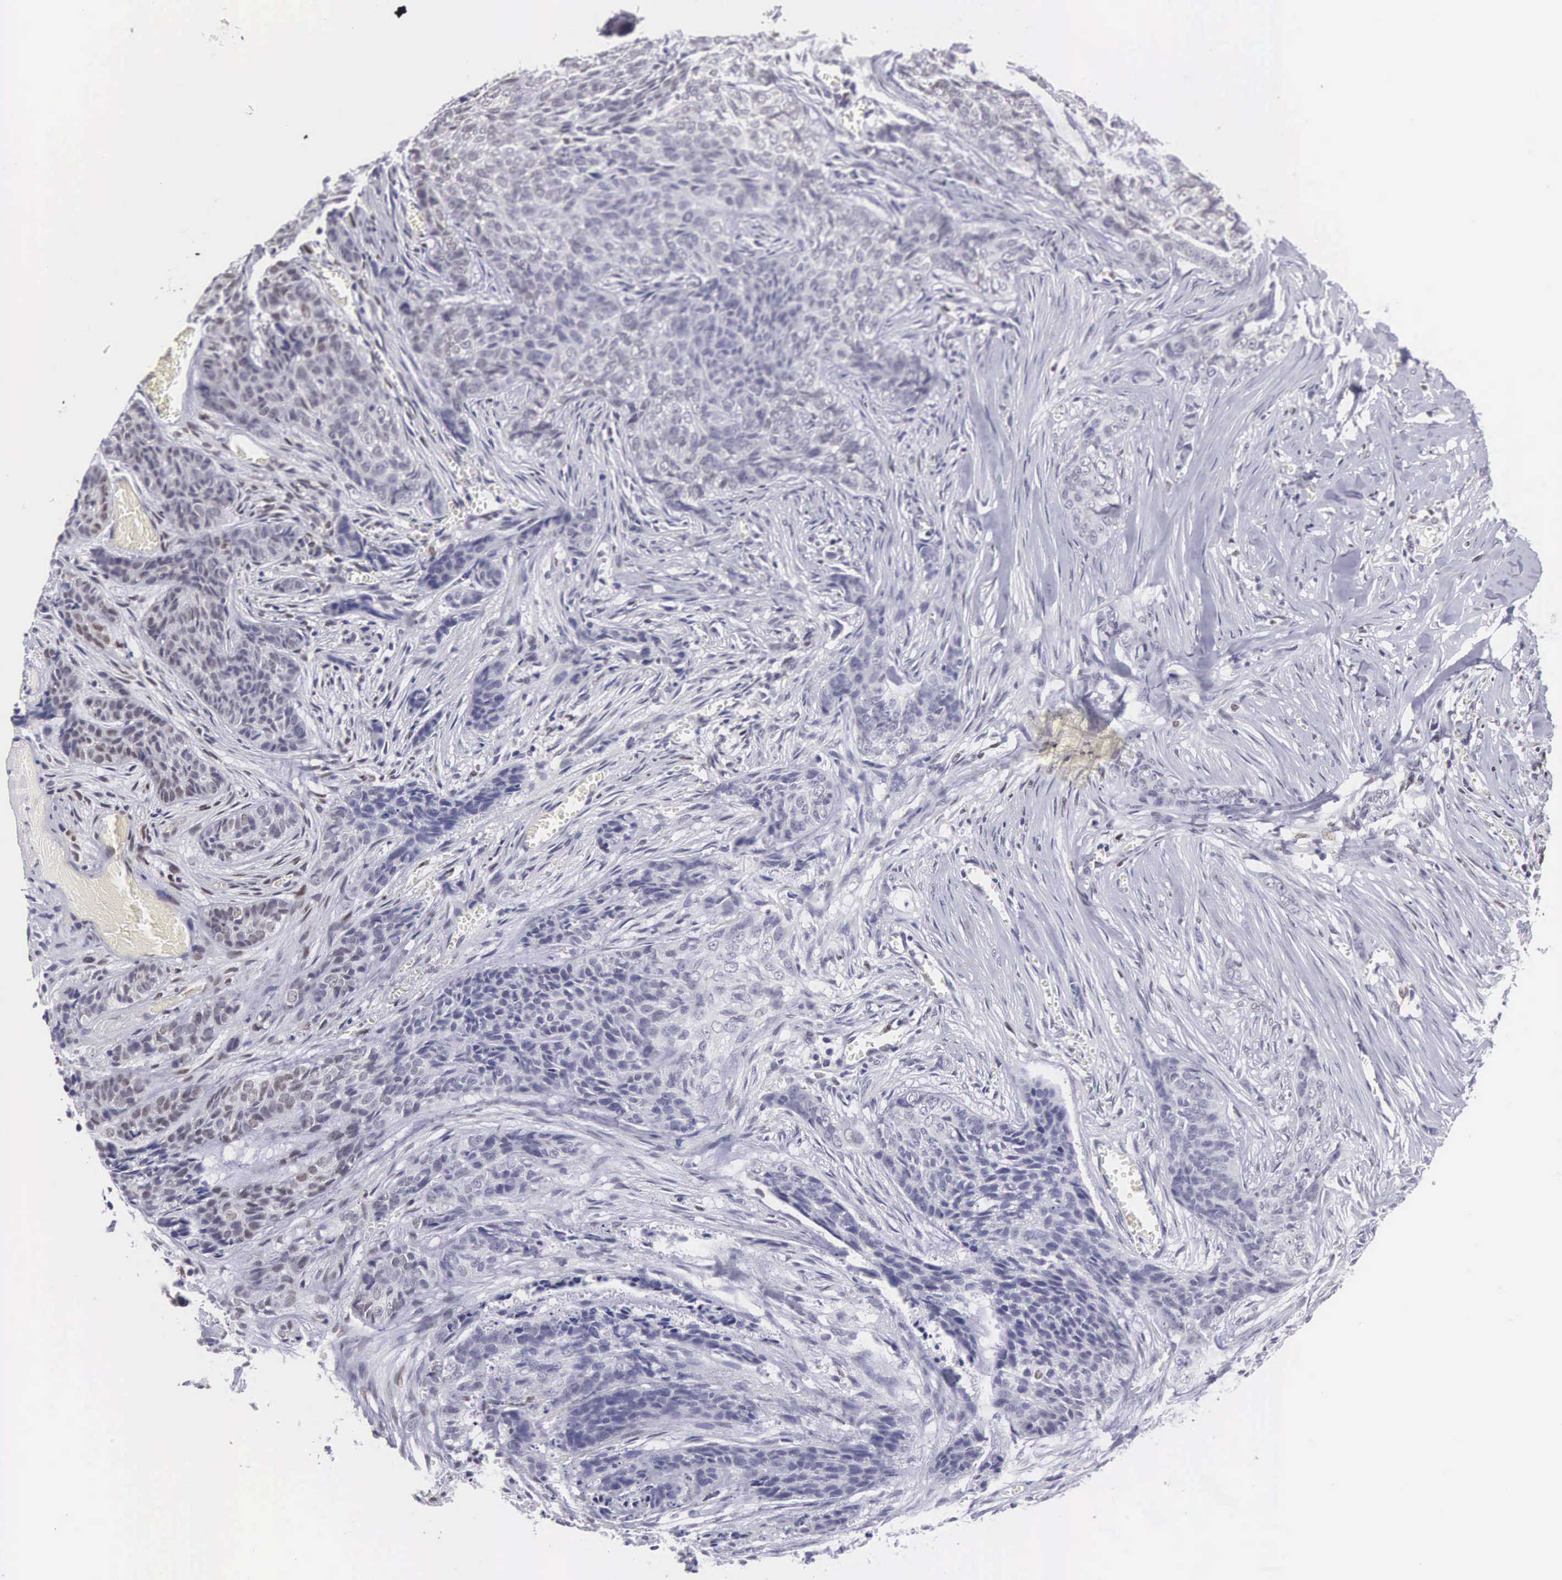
{"staining": {"intensity": "negative", "quantity": "none", "location": "none"}, "tissue": "skin cancer", "cell_type": "Tumor cells", "image_type": "cancer", "snomed": [{"axis": "morphology", "description": "Normal tissue, NOS"}, {"axis": "morphology", "description": "Basal cell carcinoma"}, {"axis": "topography", "description": "Skin"}], "caption": "There is no significant staining in tumor cells of skin cancer (basal cell carcinoma).", "gene": "ETV6", "patient": {"sex": "female", "age": 65}}